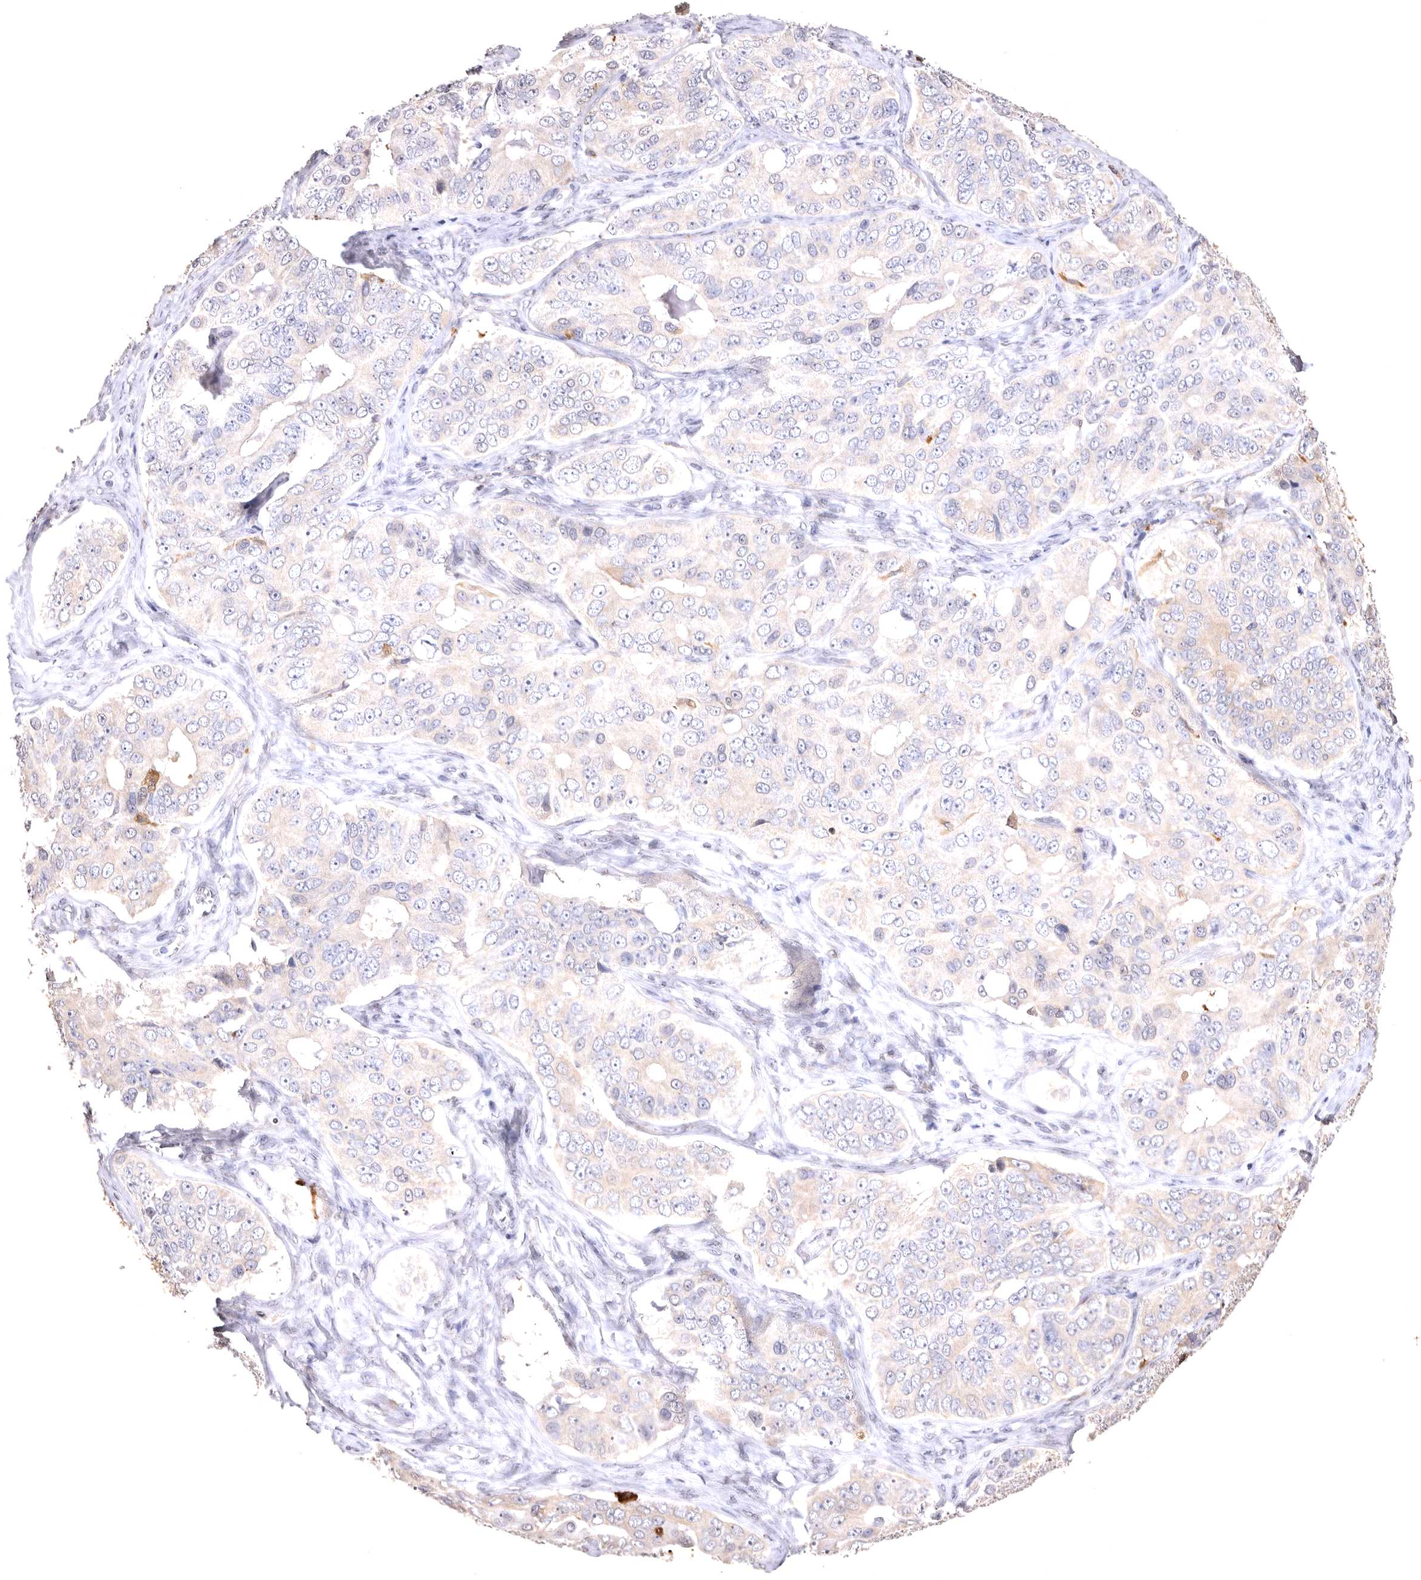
{"staining": {"intensity": "negative", "quantity": "none", "location": "none"}, "tissue": "ovarian cancer", "cell_type": "Tumor cells", "image_type": "cancer", "snomed": [{"axis": "morphology", "description": "Carcinoma, endometroid"}, {"axis": "topography", "description": "Ovary"}], "caption": "This histopathology image is of endometroid carcinoma (ovarian) stained with immunohistochemistry (IHC) to label a protein in brown with the nuclei are counter-stained blue. There is no staining in tumor cells. Nuclei are stained in blue.", "gene": "VPS45", "patient": {"sex": "female", "age": 51}}